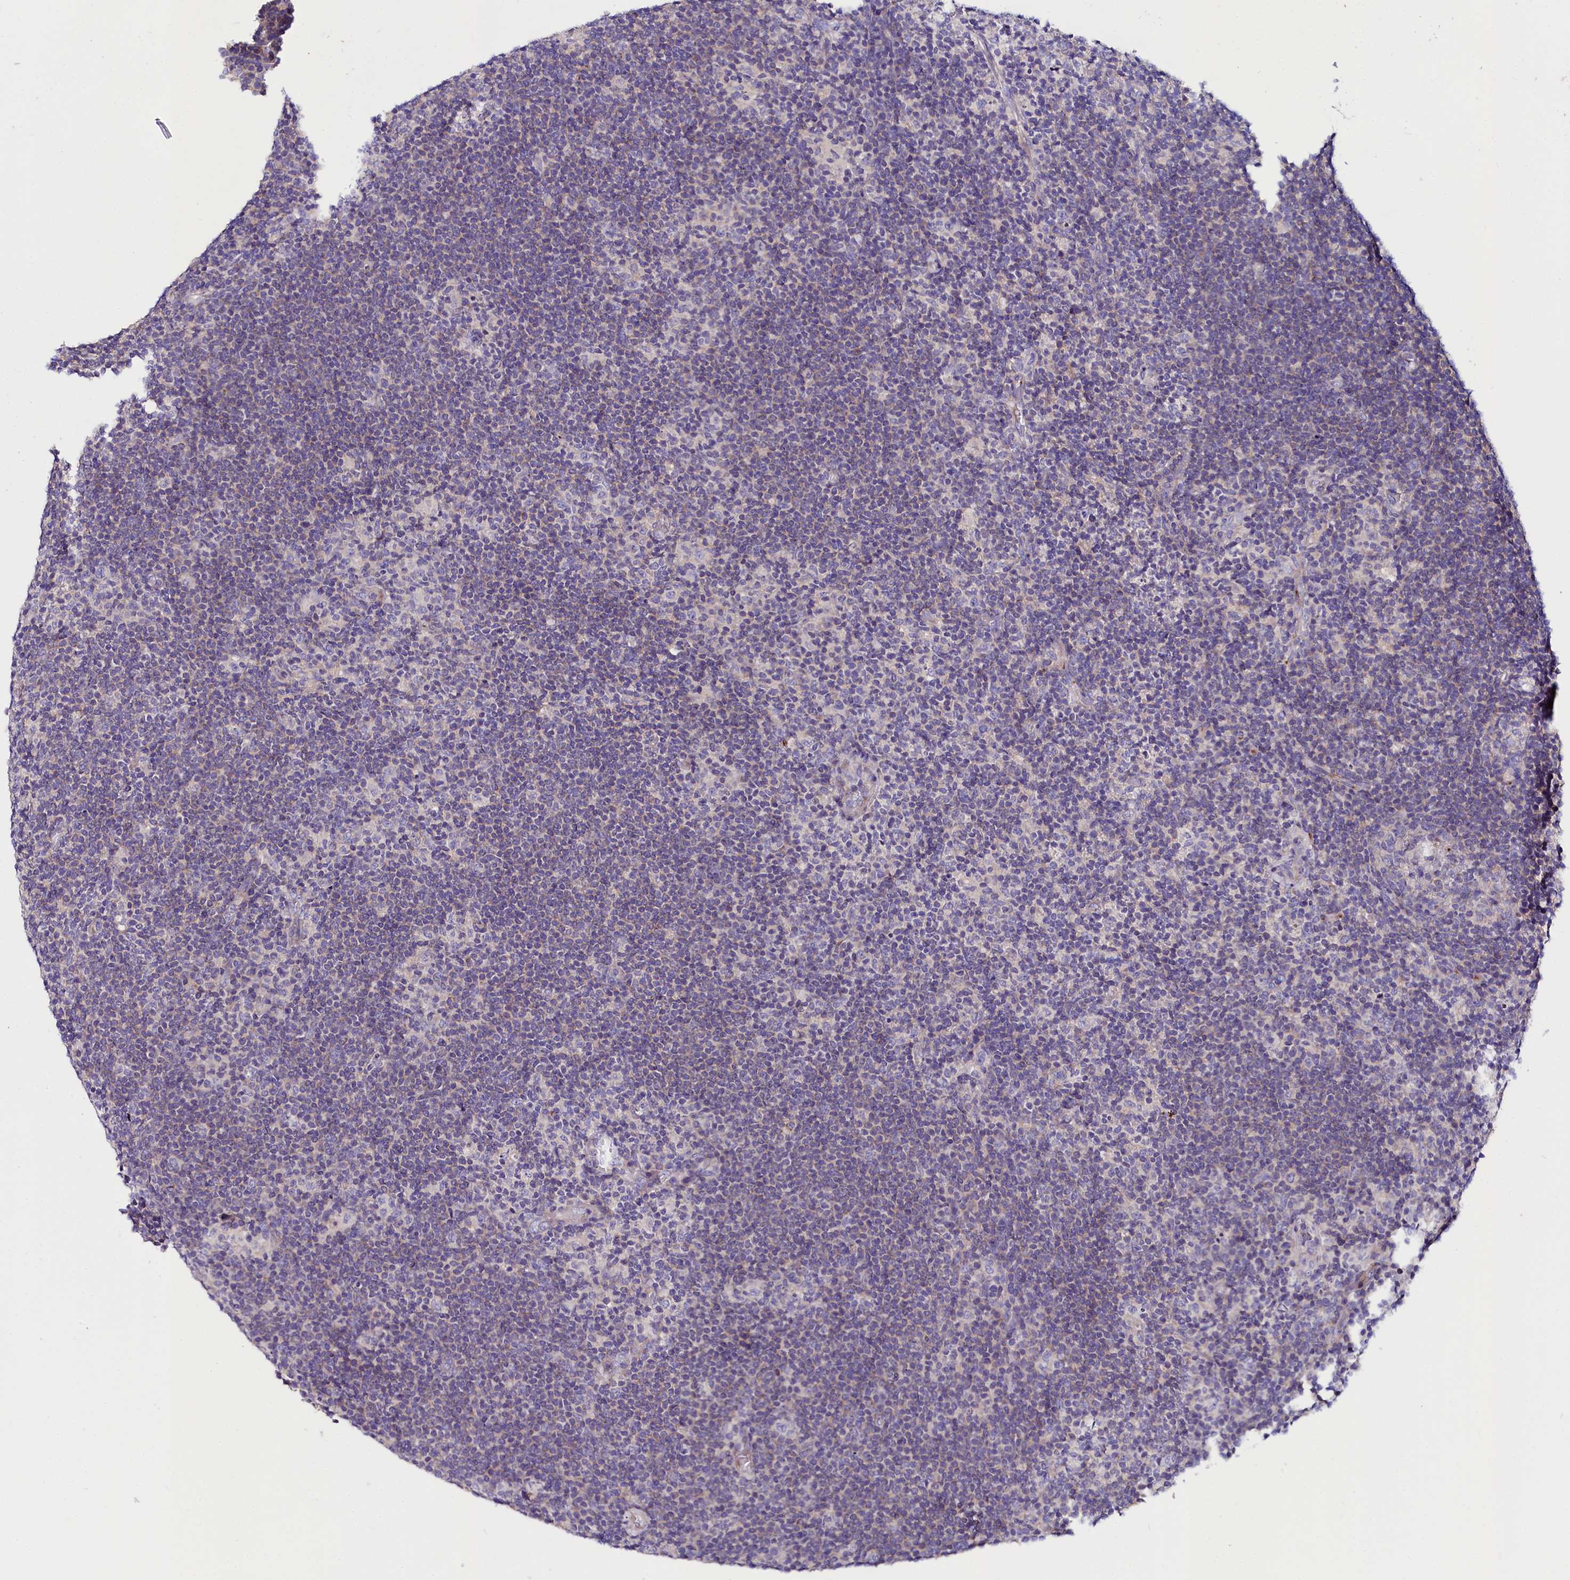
{"staining": {"intensity": "negative", "quantity": "none", "location": "none"}, "tissue": "lymphoma", "cell_type": "Tumor cells", "image_type": "cancer", "snomed": [{"axis": "morphology", "description": "Hodgkin's disease, NOS"}, {"axis": "topography", "description": "Lymph node"}], "caption": "Immunohistochemical staining of lymphoma shows no significant staining in tumor cells.", "gene": "ABHD5", "patient": {"sex": "female", "age": 57}}